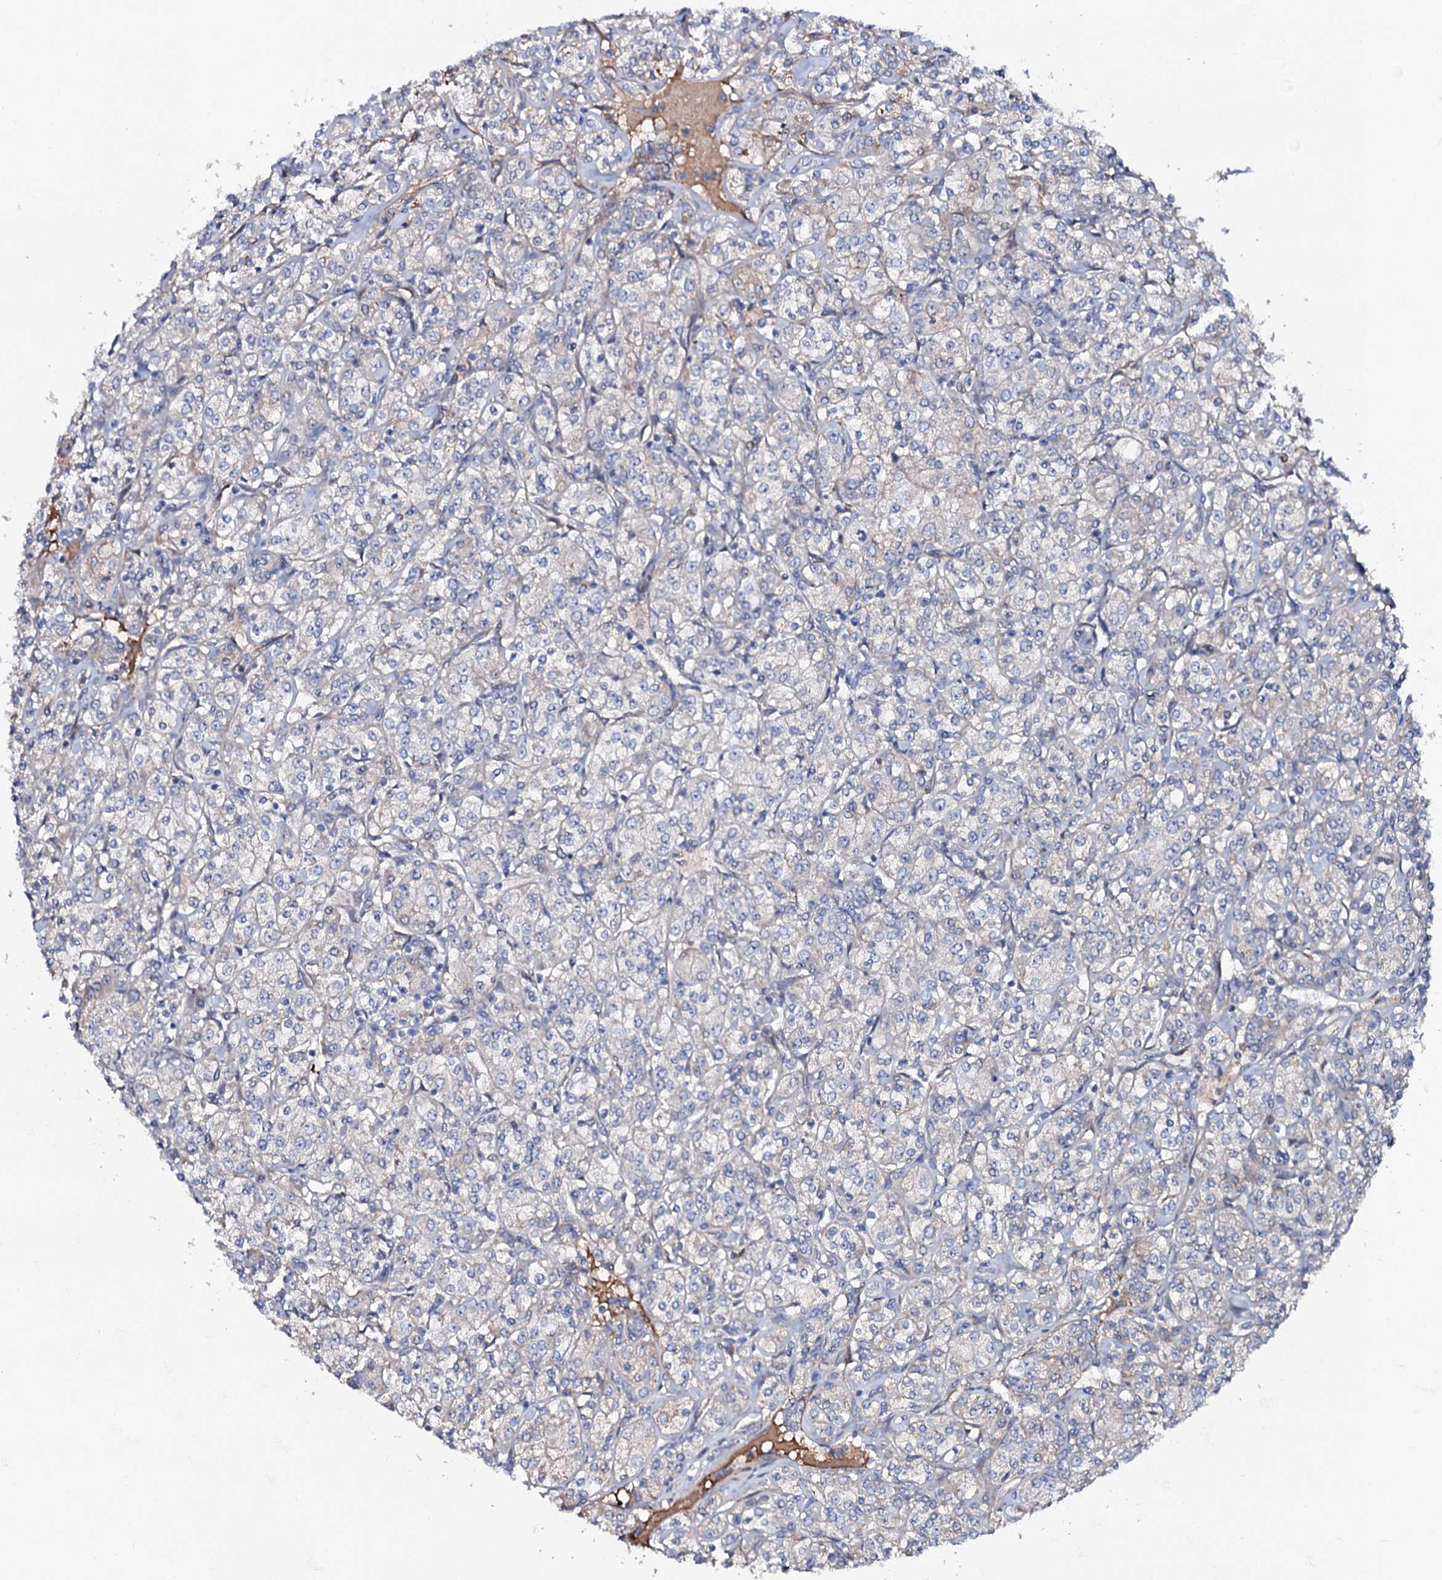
{"staining": {"intensity": "negative", "quantity": "none", "location": "none"}, "tissue": "renal cancer", "cell_type": "Tumor cells", "image_type": "cancer", "snomed": [{"axis": "morphology", "description": "Adenocarcinoma, NOS"}, {"axis": "topography", "description": "Kidney"}], "caption": "The IHC image has no significant positivity in tumor cells of renal cancer (adenocarcinoma) tissue. (DAB (3,3'-diaminobenzidine) immunohistochemistry visualized using brightfield microscopy, high magnification).", "gene": "PPP1R3D", "patient": {"sex": "male", "age": 77}}